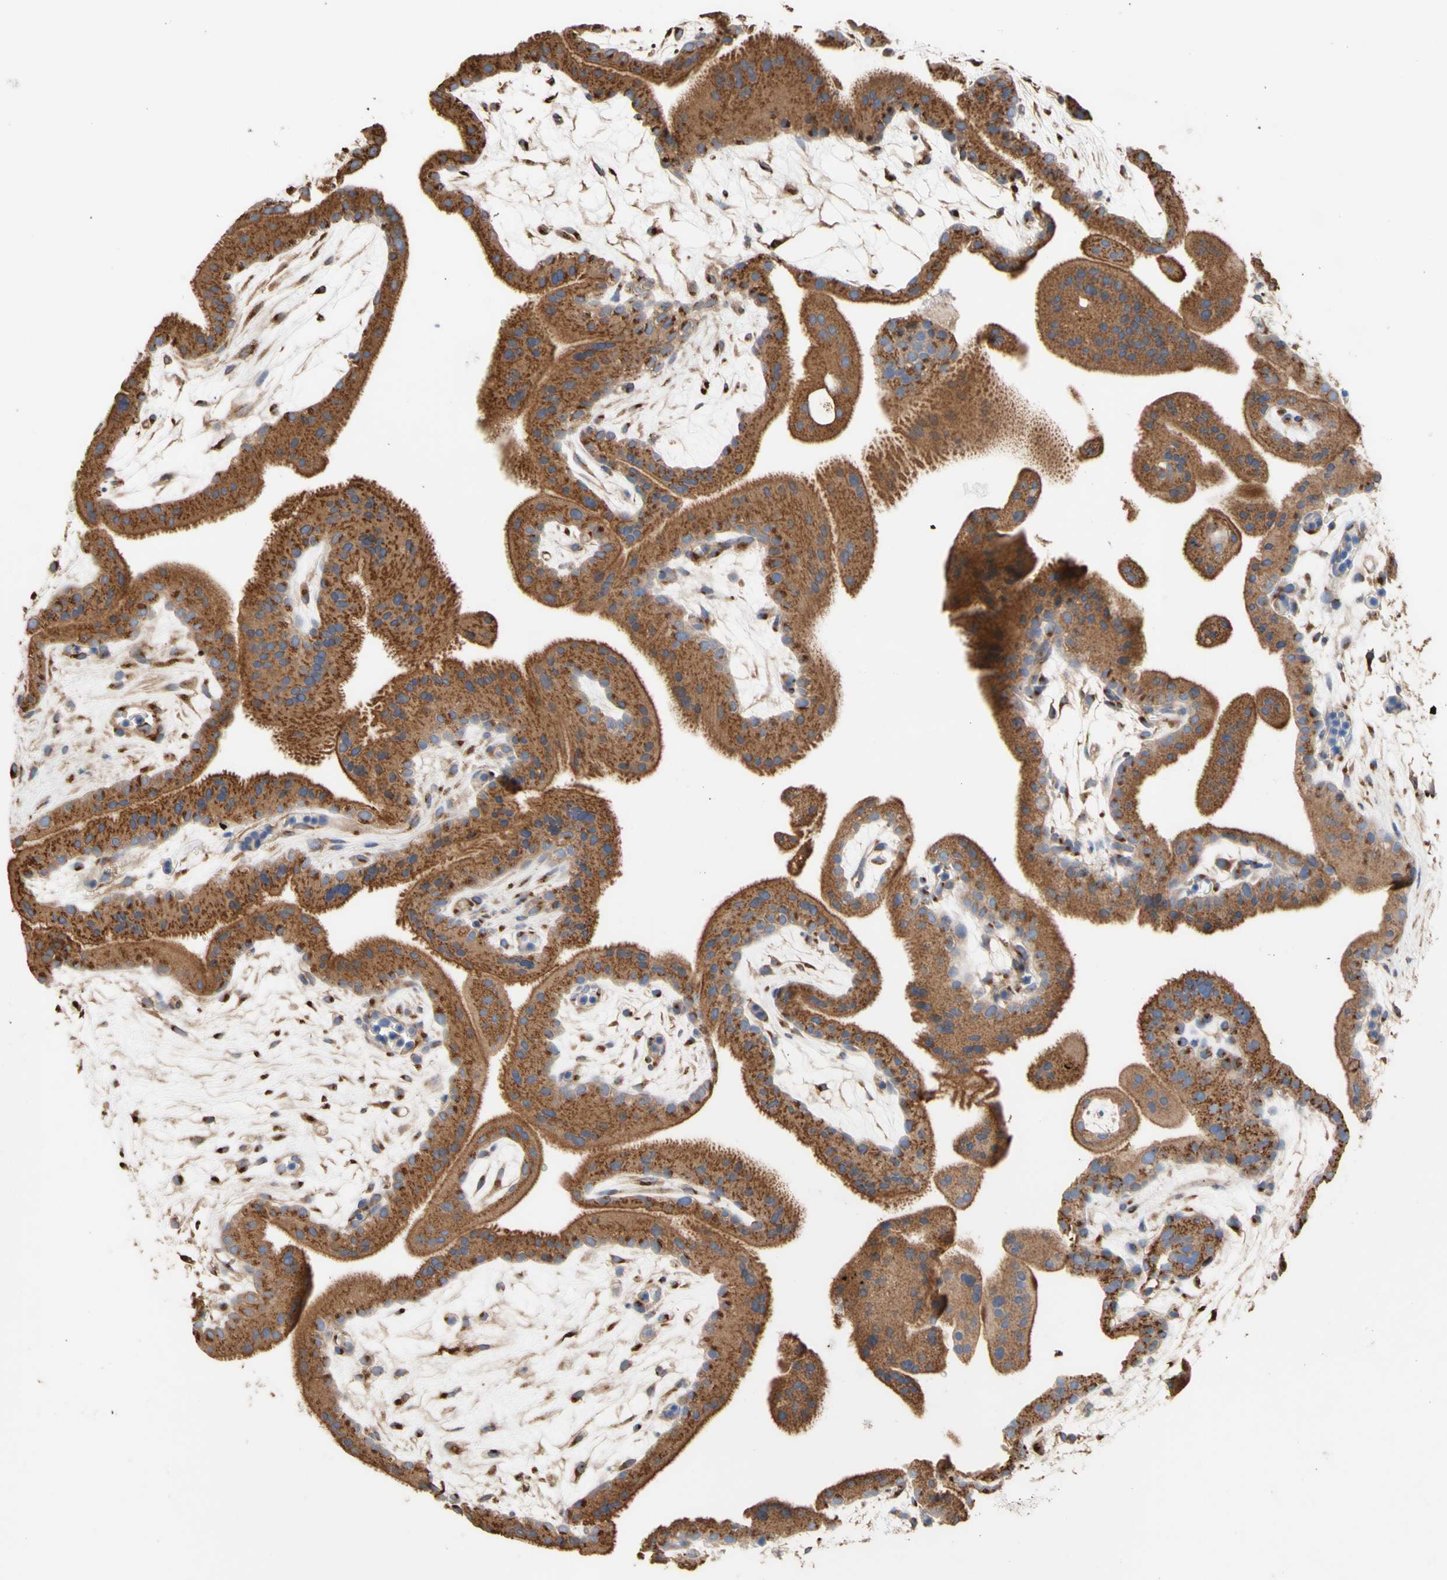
{"staining": {"intensity": "strong", "quantity": ">75%", "location": "cytoplasmic/membranous"}, "tissue": "placenta", "cell_type": "Trophoblastic cells", "image_type": "normal", "snomed": [{"axis": "morphology", "description": "Normal tissue, NOS"}, {"axis": "topography", "description": "Placenta"}], "caption": "Placenta stained with DAB (3,3'-diaminobenzidine) immunohistochemistry (IHC) displays high levels of strong cytoplasmic/membranous positivity in about >75% of trophoblastic cells. The protein is shown in brown color, while the nuclei are stained blue.", "gene": "NECTIN3", "patient": {"sex": "female", "age": 19}}